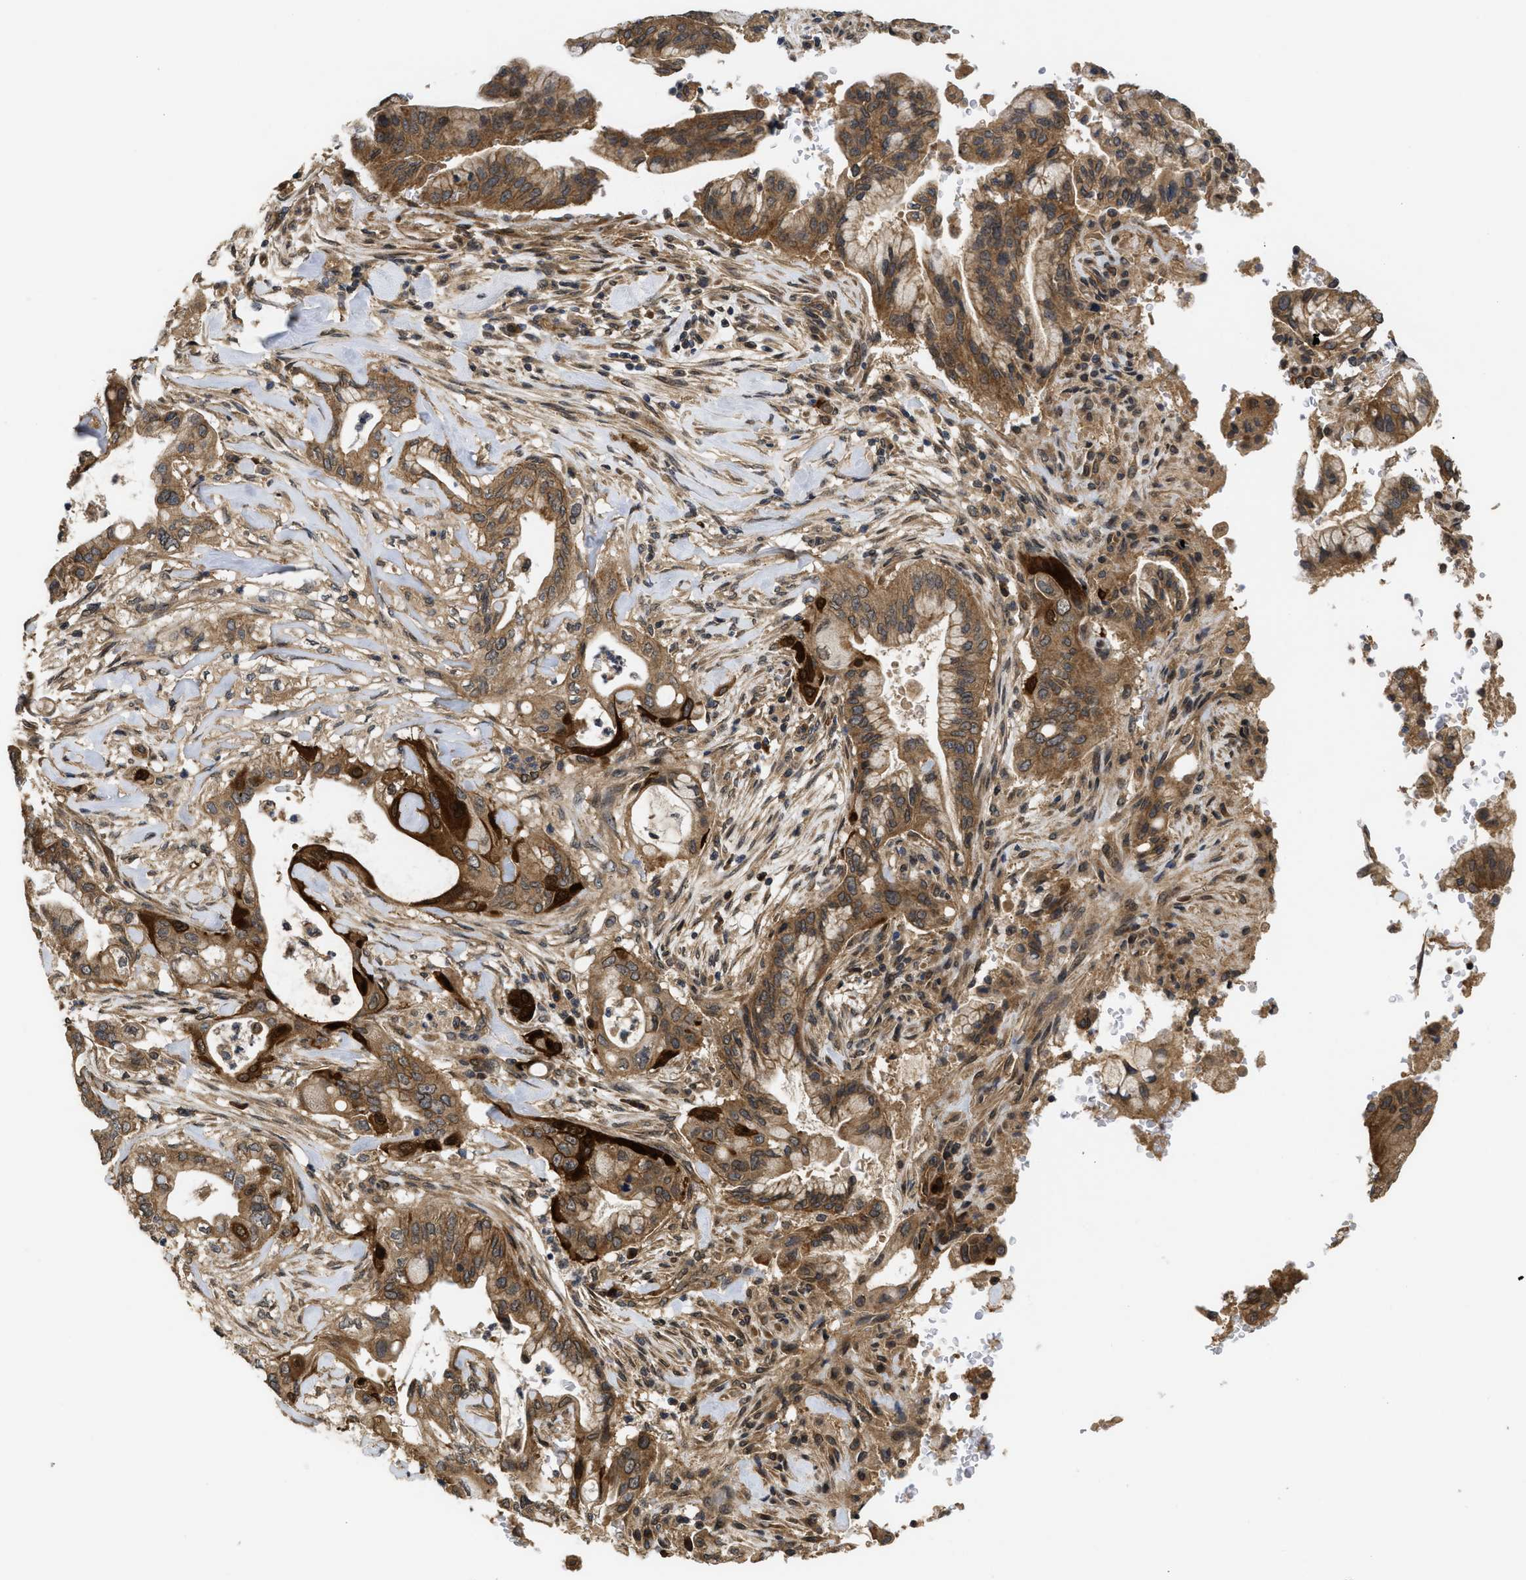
{"staining": {"intensity": "strong", "quantity": ">75%", "location": "cytoplasmic/membranous"}, "tissue": "pancreatic cancer", "cell_type": "Tumor cells", "image_type": "cancer", "snomed": [{"axis": "morphology", "description": "Adenocarcinoma, NOS"}, {"axis": "topography", "description": "Pancreas"}], "caption": "A histopathology image of human pancreatic adenocarcinoma stained for a protein displays strong cytoplasmic/membranous brown staining in tumor cells.", "gene": "FZD6", "patient": {"sex": "female", "age": 73}}